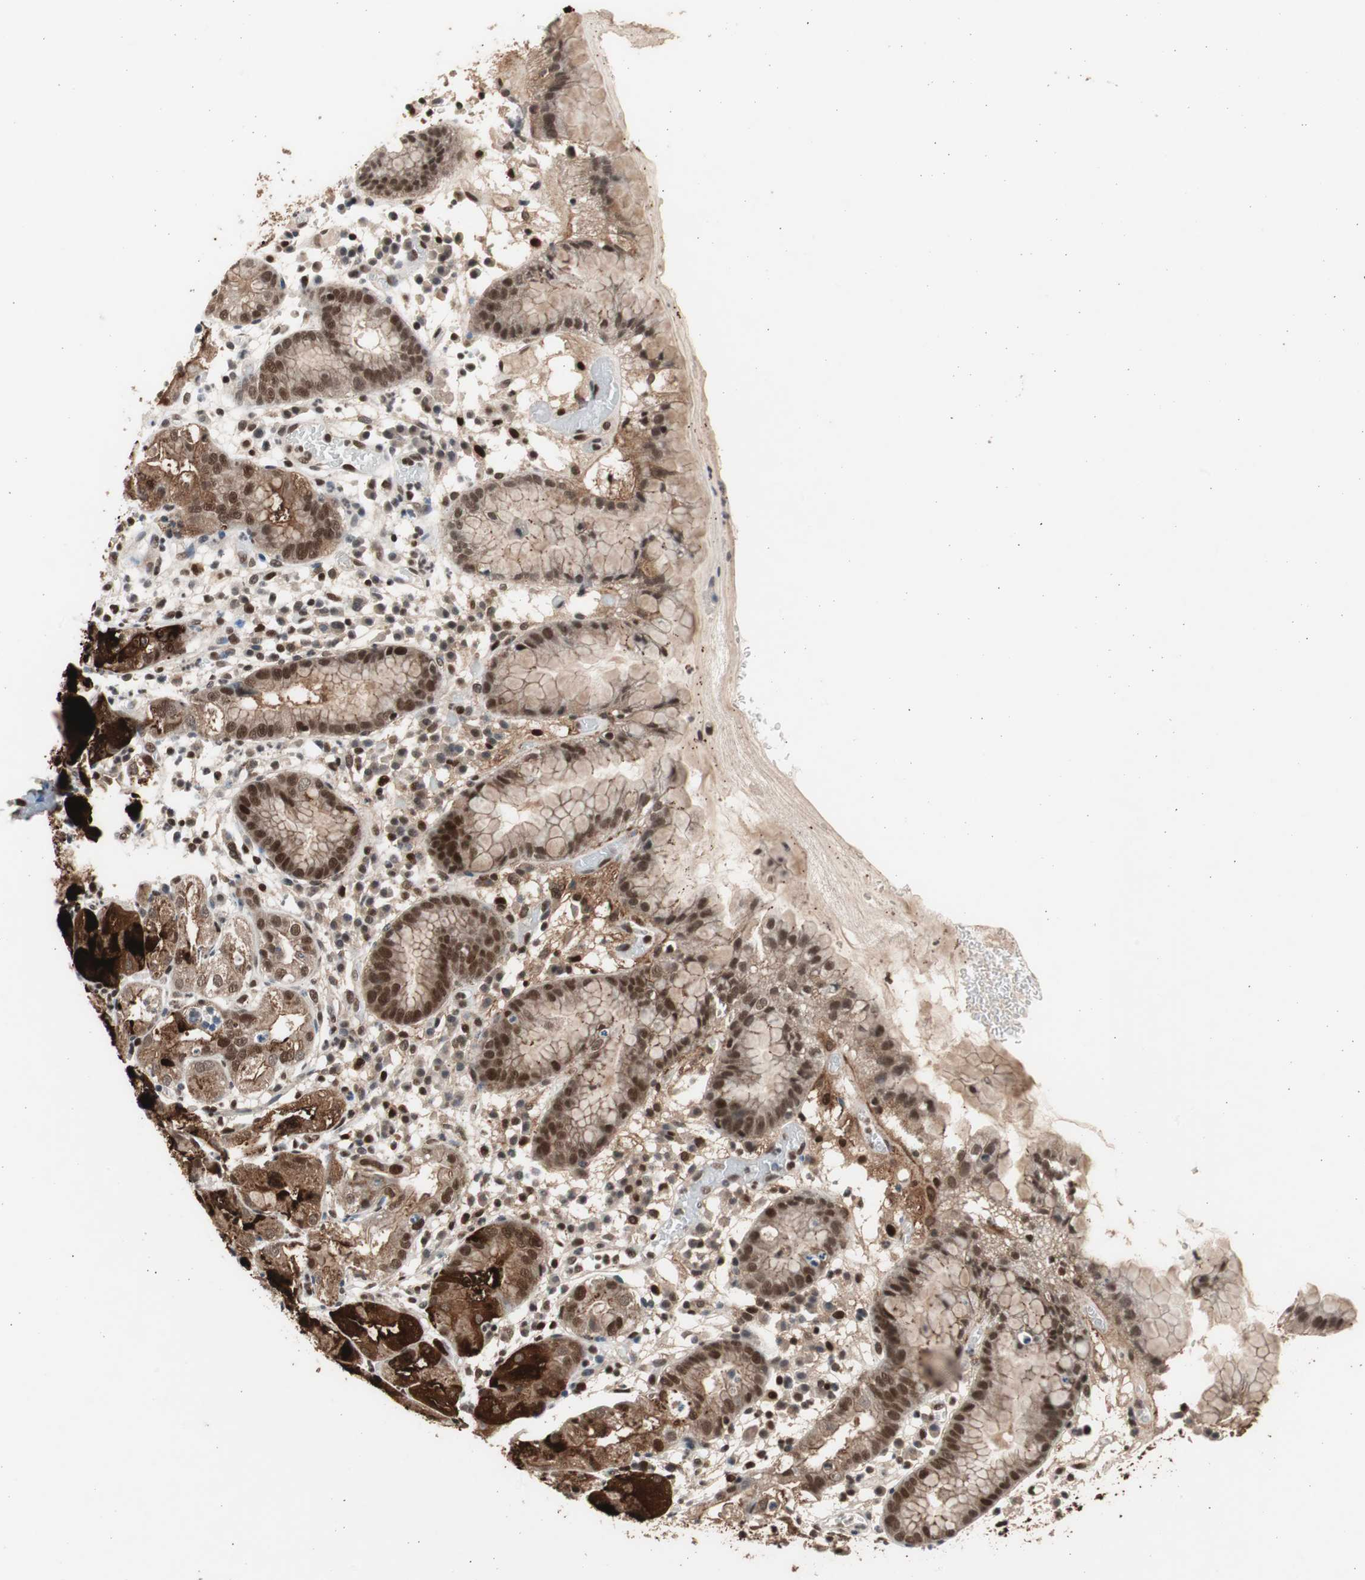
{"staining": {"intensity": "strong", "quantity": ">75%", "location": "cytoplasmic/membranous,nuclear"}, "tissue": "stomach", "cell_type": "Glandular cells", "image_type": "normal", "snomed": [{"axis": "morphology", "description": "Normal tissue, NOS"}, {"axis": "topography", "description": "Stomach"}, {"axis": "topography", "description": "Stomach, lower"}], "caption": "Brown immunohistochemical staining in normal human stomach displays strong cytoplasmic/membranous,nuclear staining in about >75% of glandular cells.", "gene": "RPA1", "patient": {"sex": "female", "age": 75}}